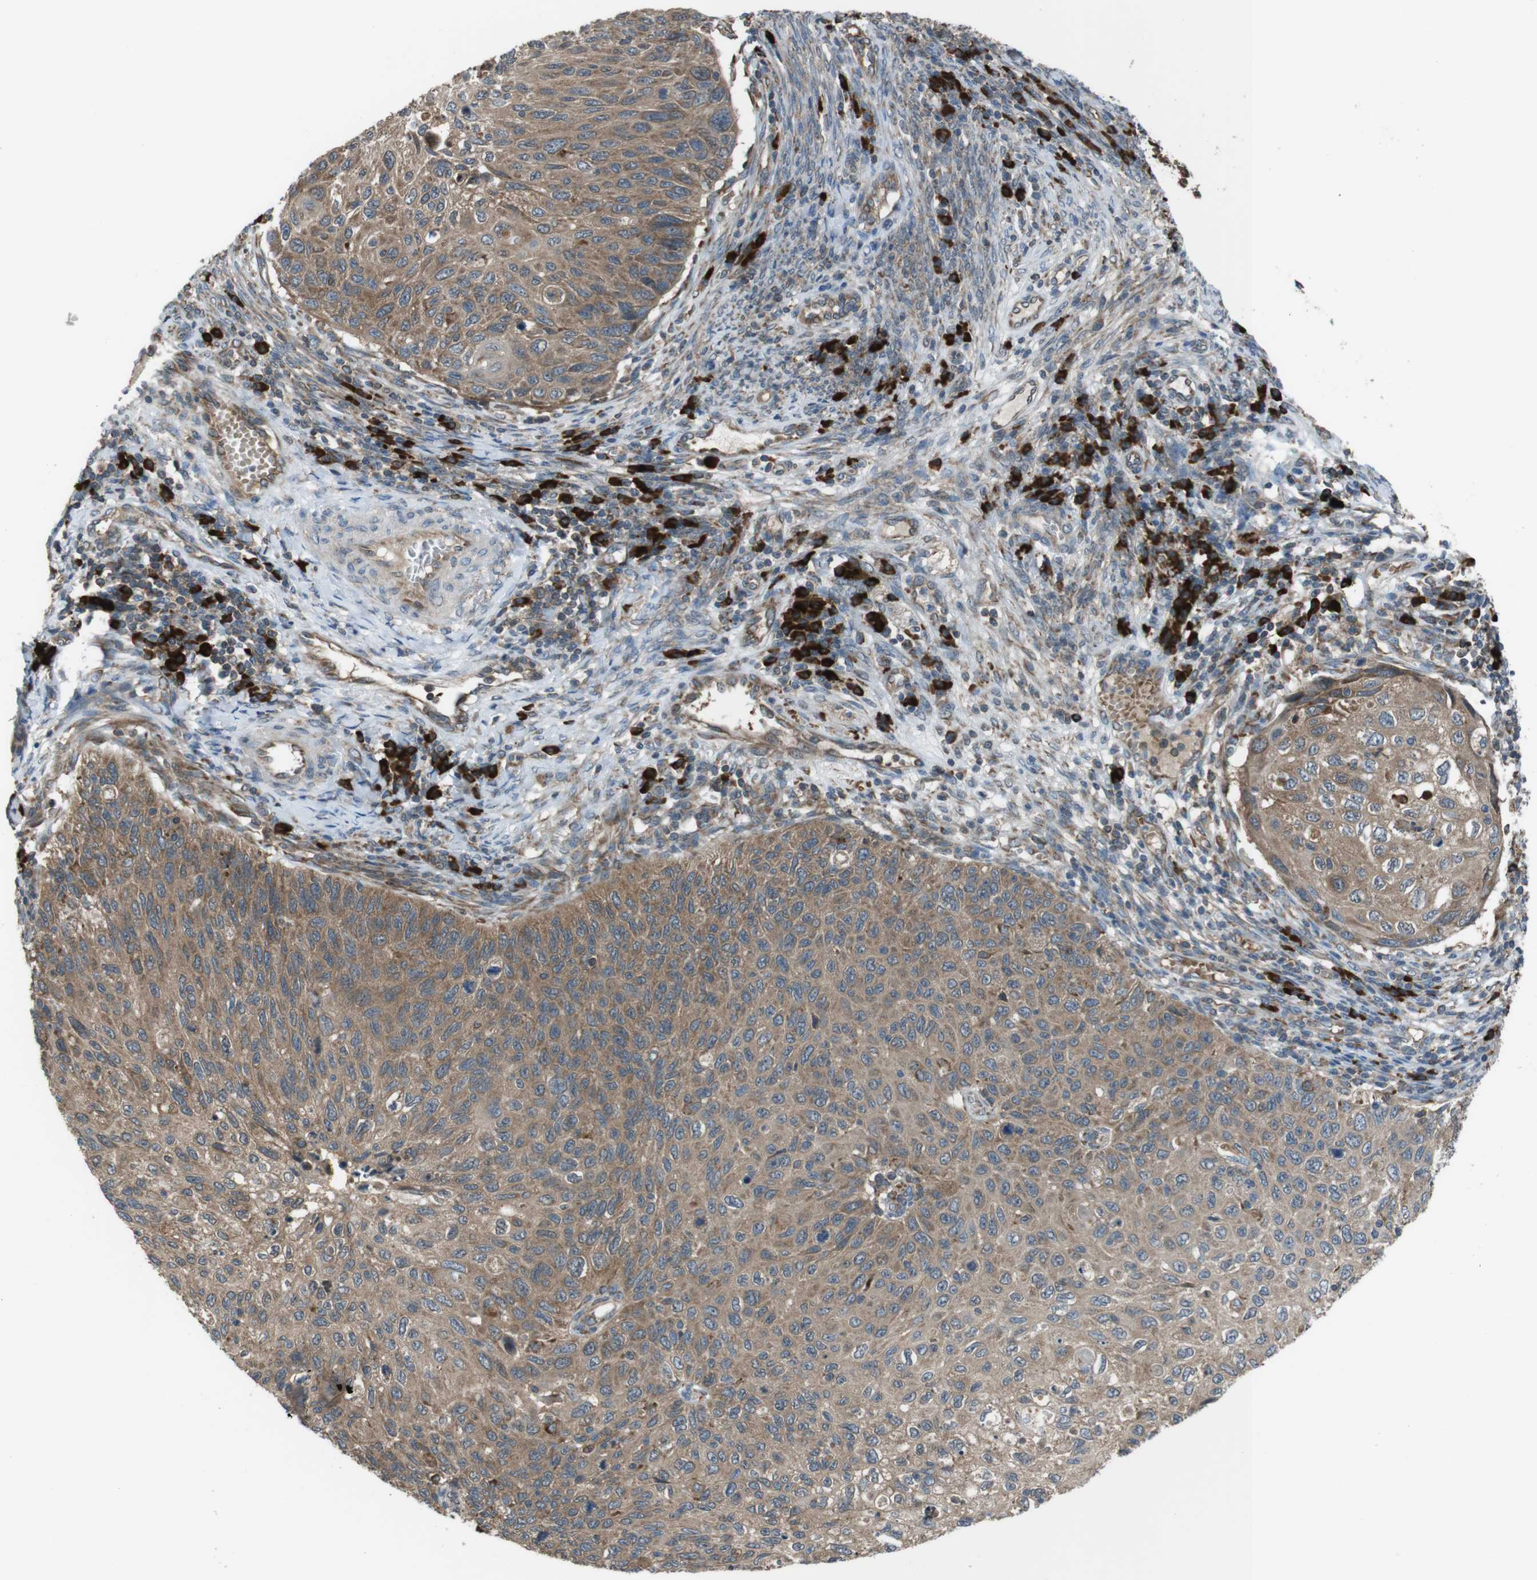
{"staining": {"intensity": "moderate", "quantity": ">75%", "location": "cytoplasmic/membranous"}, "tissue": "cervical cancer", "cell_type": "Tumor cells", "image_type": "cancer", "snomed": [{"axis": "morphology", "description": "Squamous cell carcinoma, NOS"}, {"axis": "topography", "description": "Cervix"}], "caption": "Immunohistochemistry (IHC) (DAB (3,3'-diaminobenzidine)) staining of cervical cancer exhibits moderate cytoplasmic/membranous protein expression in approximately >75% of tumor cells.", "gene": "SSR3", "patient": {"sex": "female", "age": 70}}